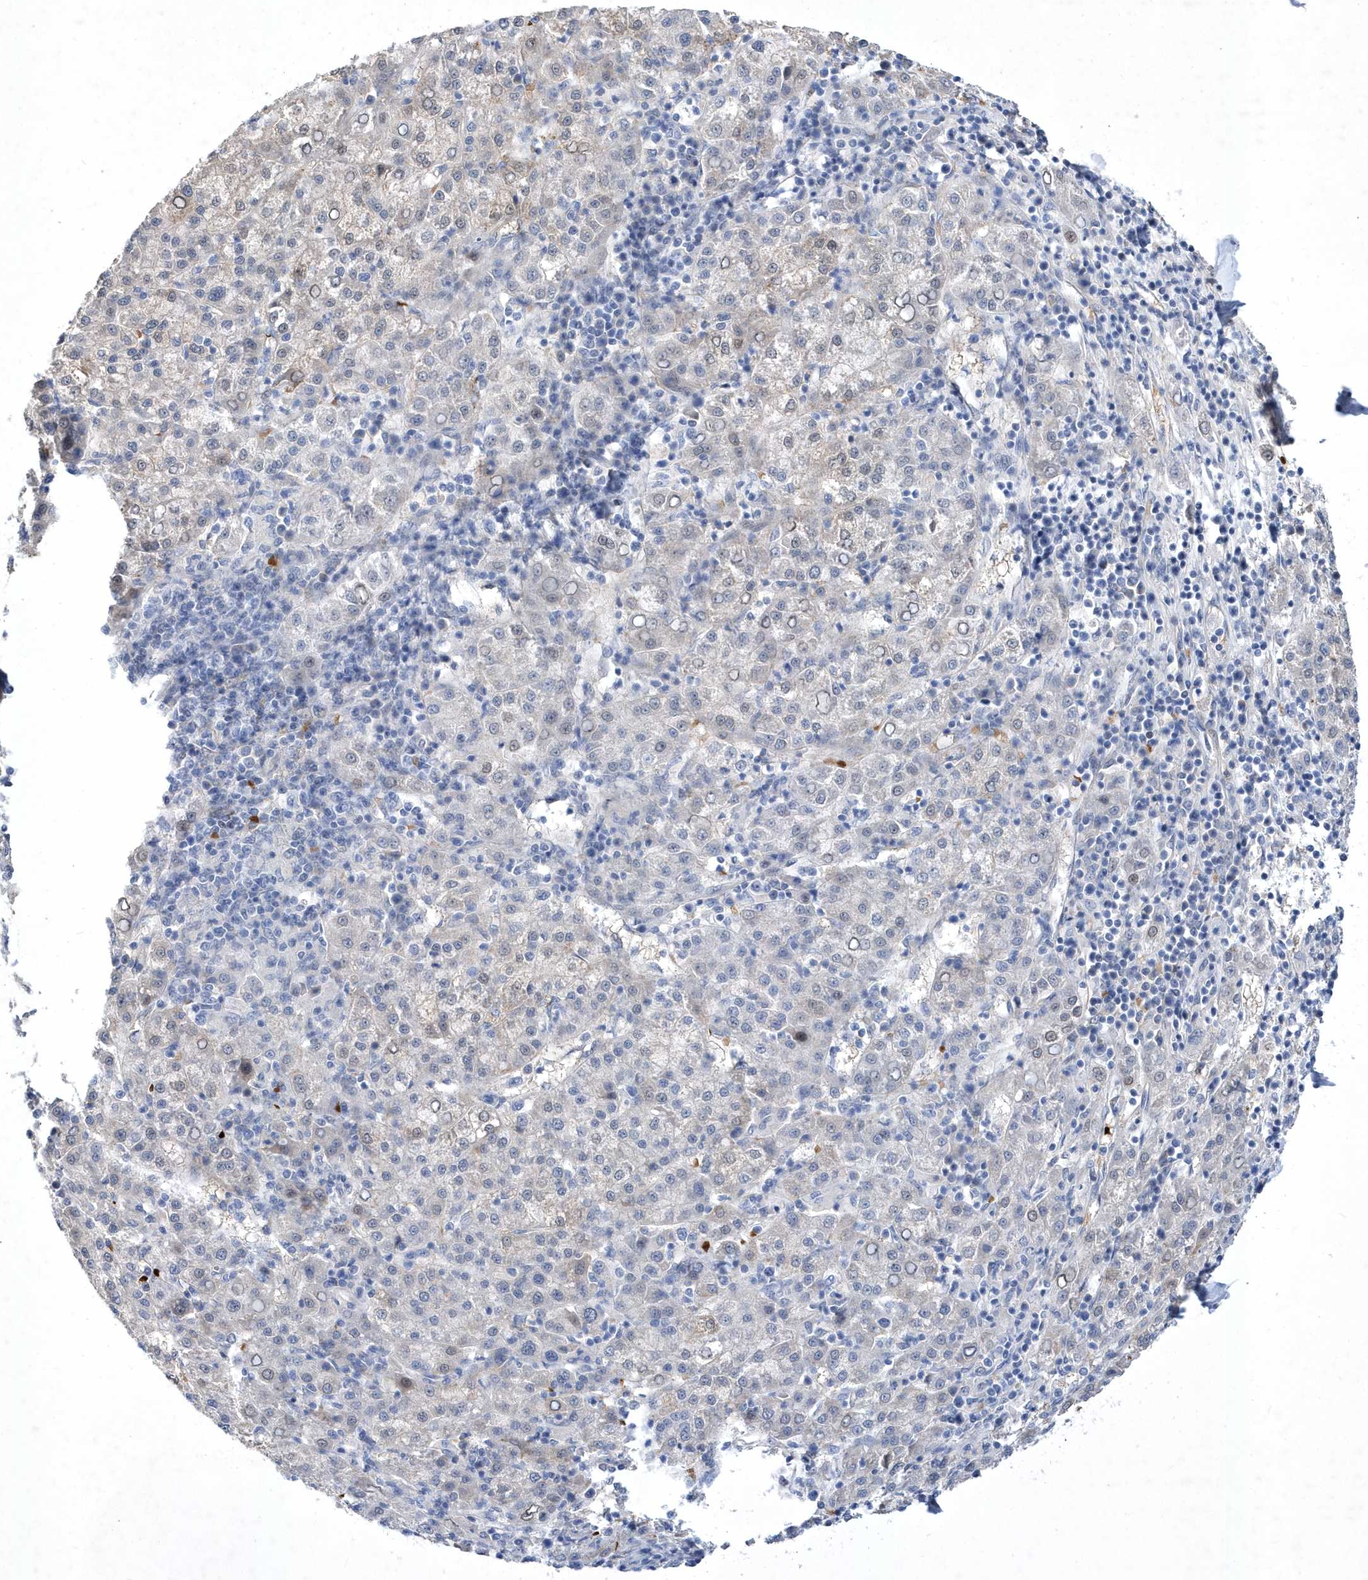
{"staining": {"intensity": "negative", "quantity": "none", "location": "none"}, "tissue": "liver cancer", "cell_type": "Tumor cells", "image_type": "cancer", "snomed": [{"axis": "morphology", "description": "Carcinoma, Hepatocellular, NOS"}, {"axis": "topography", "description": "Liver"}], "caption": "Immunohistochemistry histopathology image of neoplastic tissue: human hepatocellular carcinoma (liver) stained with DAB displays no significant protein positivity in tumor cells.", "gene": "ZNF875", "patient": {"sex": "female", "age": 58}}